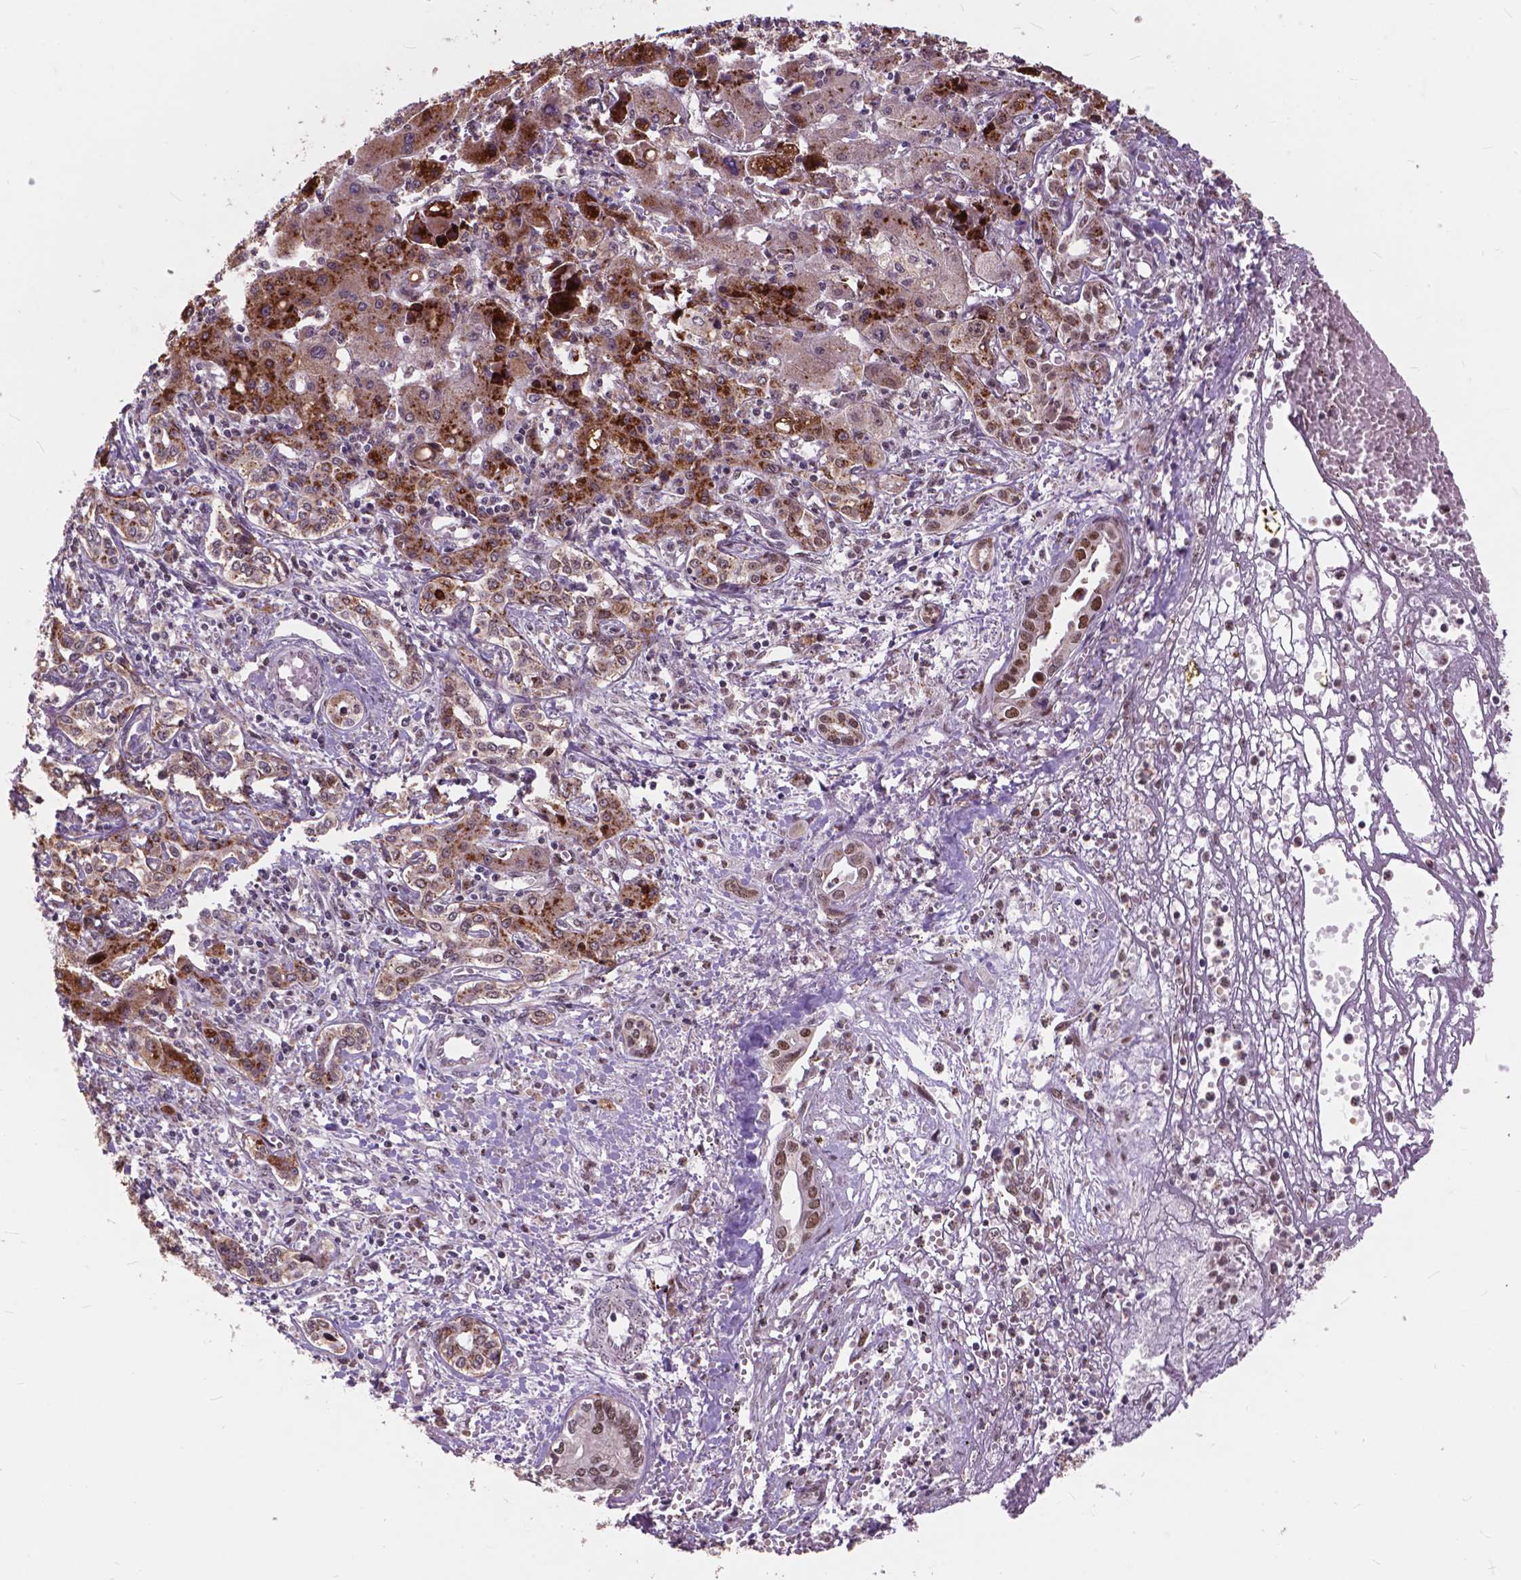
{"staining": {"intensity": "moderate", "quantity": "25%-75%", "location": "cytoplasmic/membranous,nuclear"}, "tissue": "liver cancer", "cell_type": "Tumor cells", "image_type": "cancer", "snomed": [{"axis": "morphology", "description": "Cholangiocarcinoma"}, {"axis": "topography", "description": "Liver"}], "caption": "Brown immunohistochemical staining in liver cholangiocarcinoma demonstrates moderate cytoplasmic/membranous and nuclear expression in about 25%-75% of tumor cells. (Stains: DAB in brown, nuclei in blue, Microscopy: brightfield microscopy at high magnification).", "gene": "MSH2", "patient": {"sex": "female", "age": 64}}